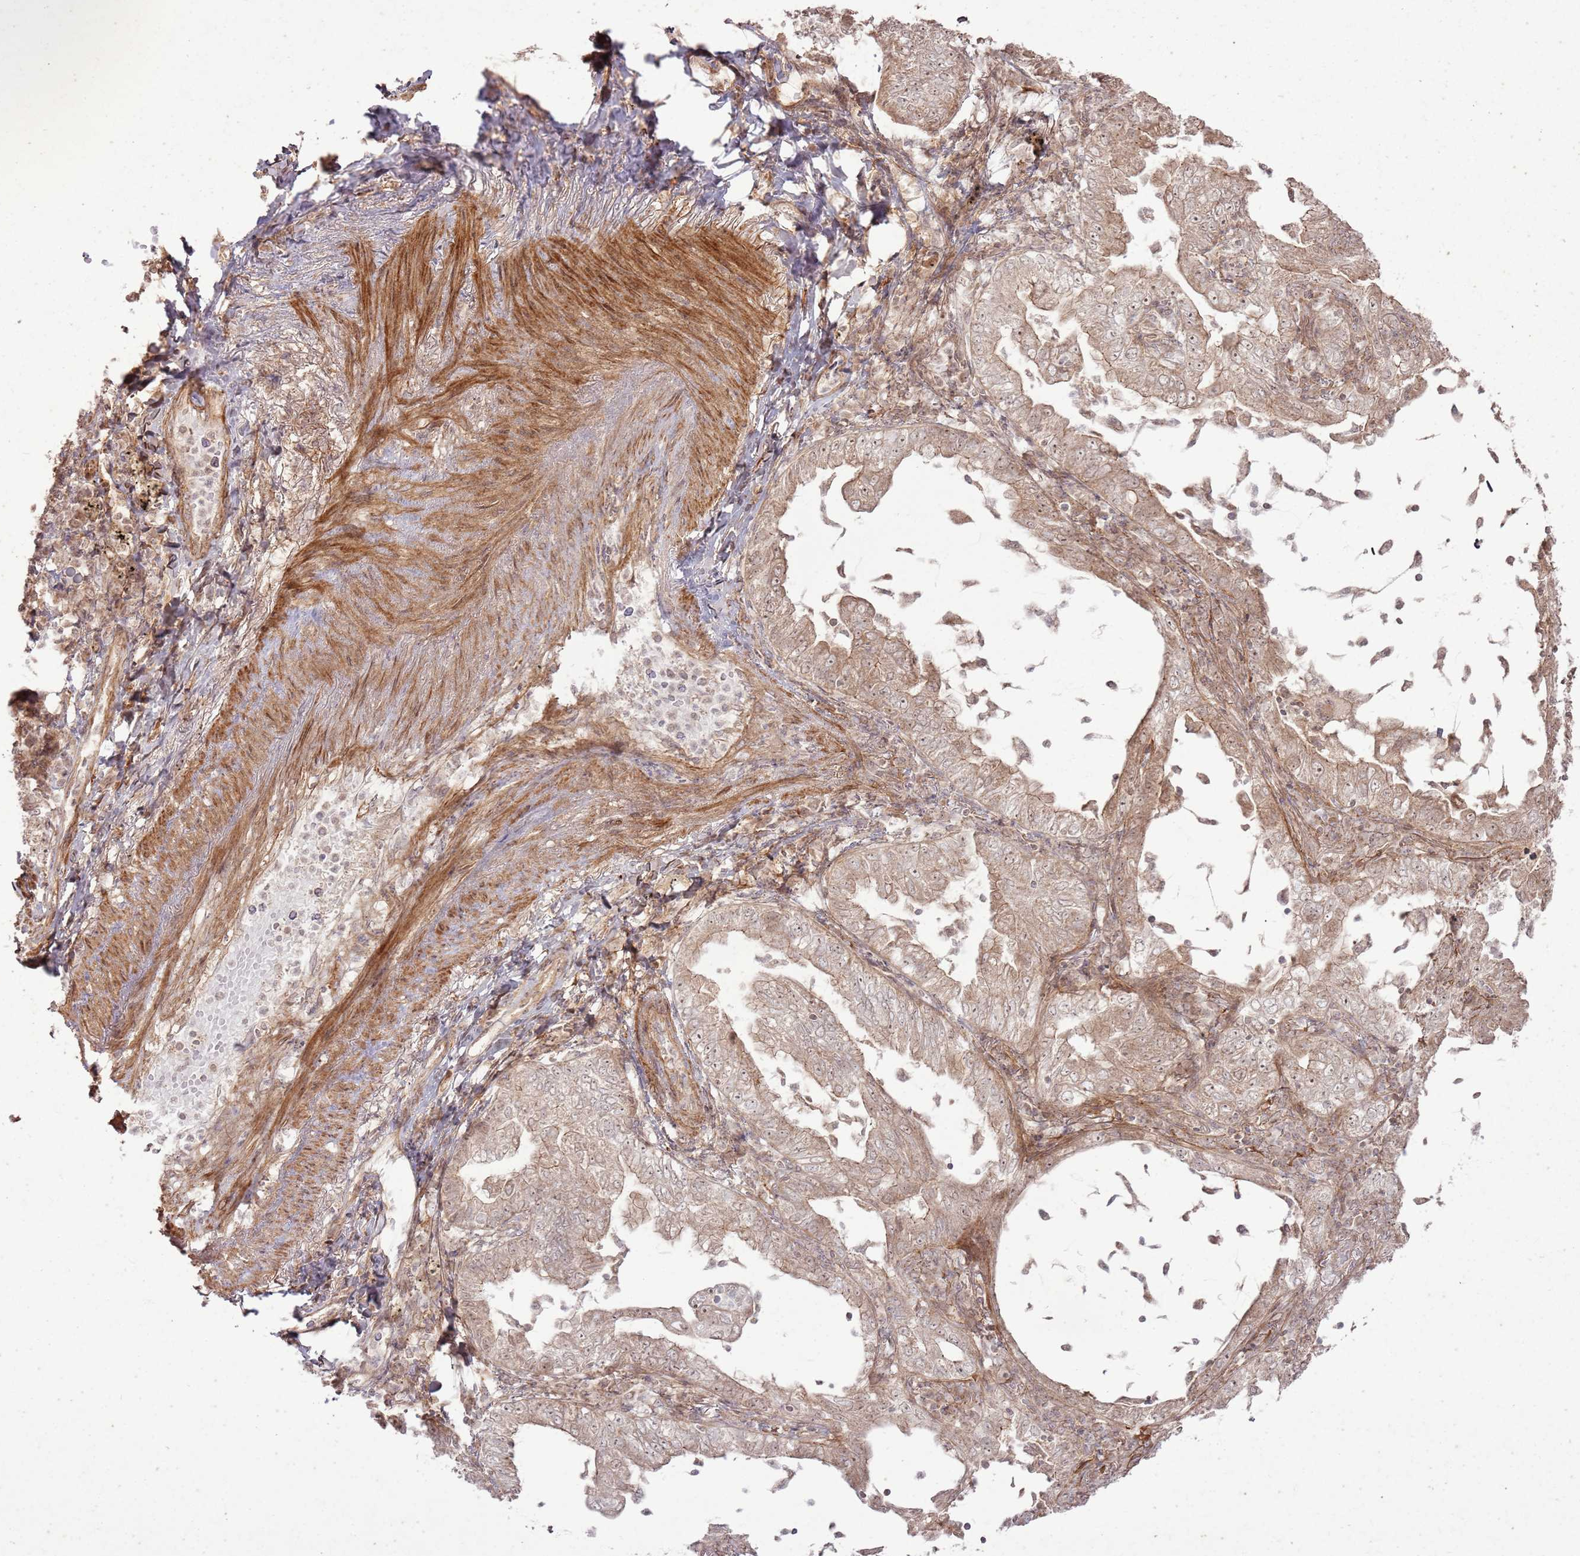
{"staining": {"intensity": "moderate", "quantity": ">75%", "location": "cytoplasmic/membranous,nuclear"}, "tissue": "lung cancer", "cell_type": "Tumor cells", "image_type": "cancer", "snomed": [{"axis": "morphology", "description": "Adenocarcinoma, NOS"}, {"axis": "topography", "description": "Lung"}], "caption": "Immunohistochemical staining of human adenocarcinoma (lung) reveals medium levels of moderate cytoplasmic/membranous and nuclear positivity in approximately >75% of tumor cells.", "gene": "ZNF623", "patient": {"sex": "female", "age": 73}}